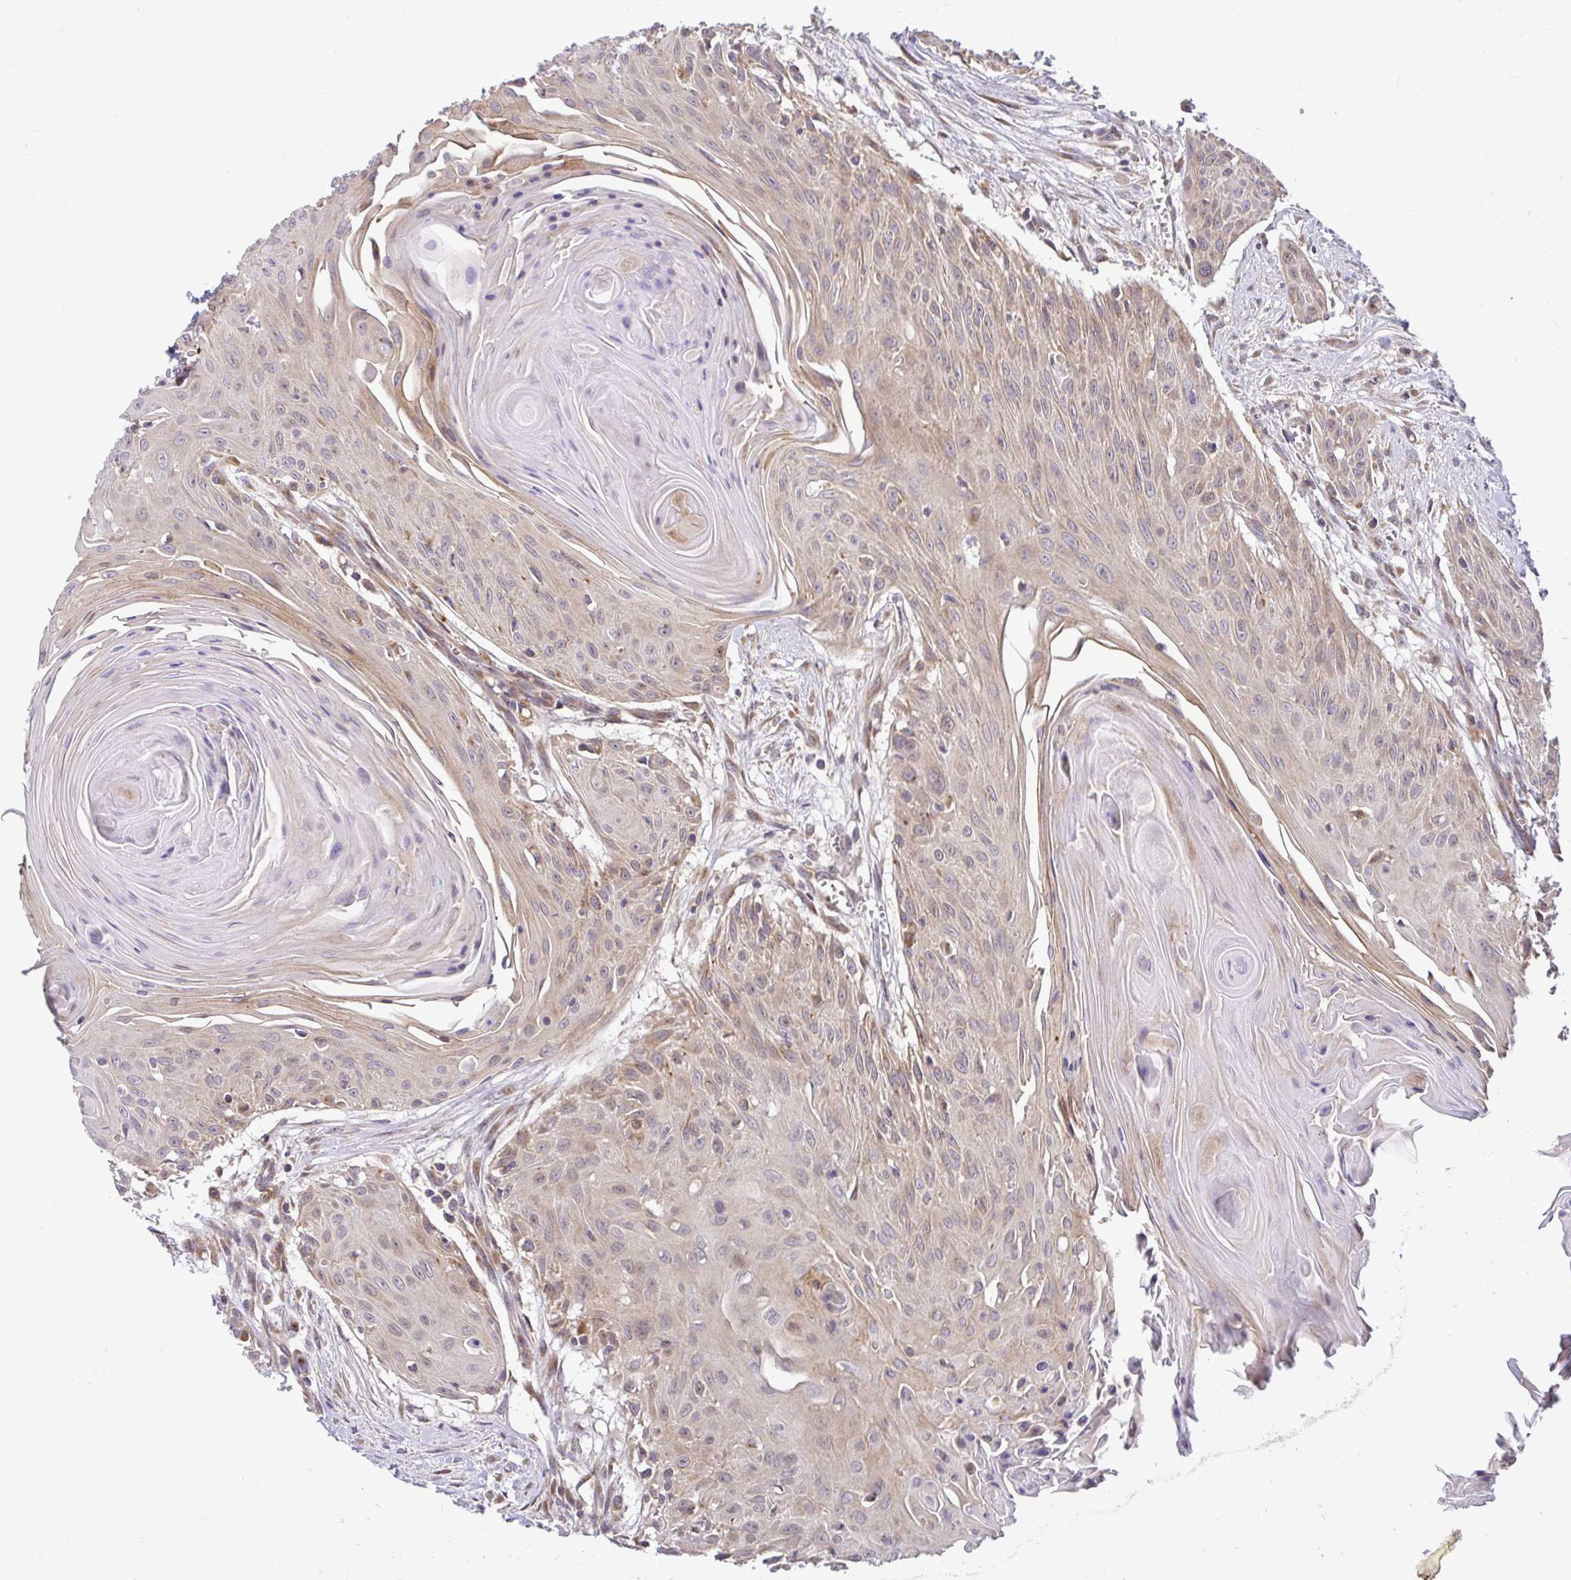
{"staining": {"intensity": "weak", "quantity": "25%-75%", "location": "cytoplasmic/membranous"}, "tissue": "head and neck cancer", "cell_type": "Tumor cells", "image_type": "cancer", "snomed": [{"axis": "morphology", "description": "Squamous cell carcinoma, NOS"}, {"axis": "topography", "description": "Lymph node"}, {"axis": "topography", "description": "Salivary gland"}, {"axis": "topography", "description": "Head-Neck"}], "caption": "Immunohistochemistry (IHC) (DAB (3,3'-diaminobenzidine)) staining of human head and neck cancer (squamous cell carcinoma) exhibits weak cytoplasmic/membranous protein staining in about 25%-75% of tumor cells.", "gene": "VTI1B", "patient": {"sex": "female", "age": 74}}